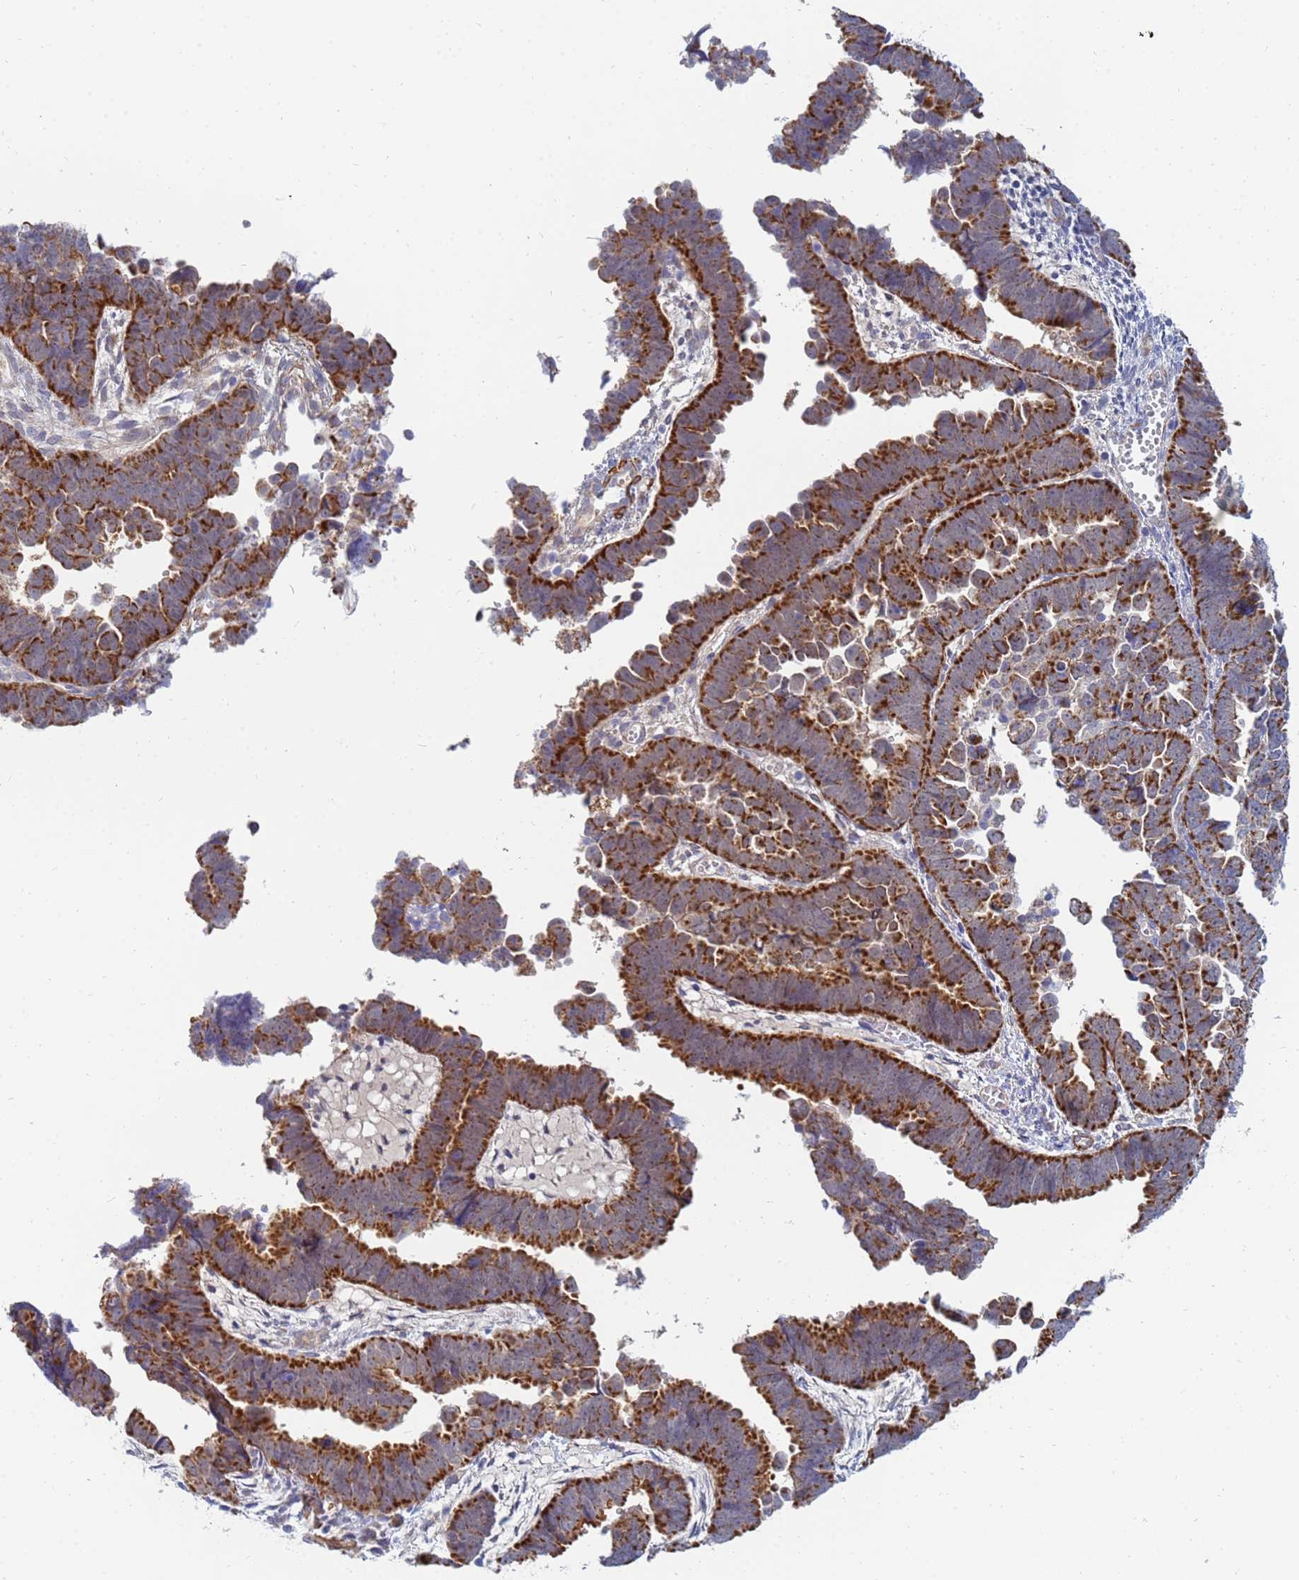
{"staining": {"intensity": "strong", "quantity": ">75%", "location": "cytoplasmic/membranous"}, "tissue": "endometrial cancer", "cell_type": "Tumor cells", "image_type": "cancer", "snomed": [{"axis": "morphology", "description": "Adenocarcinoma, NOS"}, {"axis": "topography", "description": "Endometrium"}], "caption": "A high-resolution image shows immunohistochemistry staining of endometrial cancer (adenocarcinoma), which reveals strong cytoplasmic/membranous expression in approximately >75% of tumor cells.", "gene": "SDR39U1", "patient": {"sex": "female", "age": 75}}